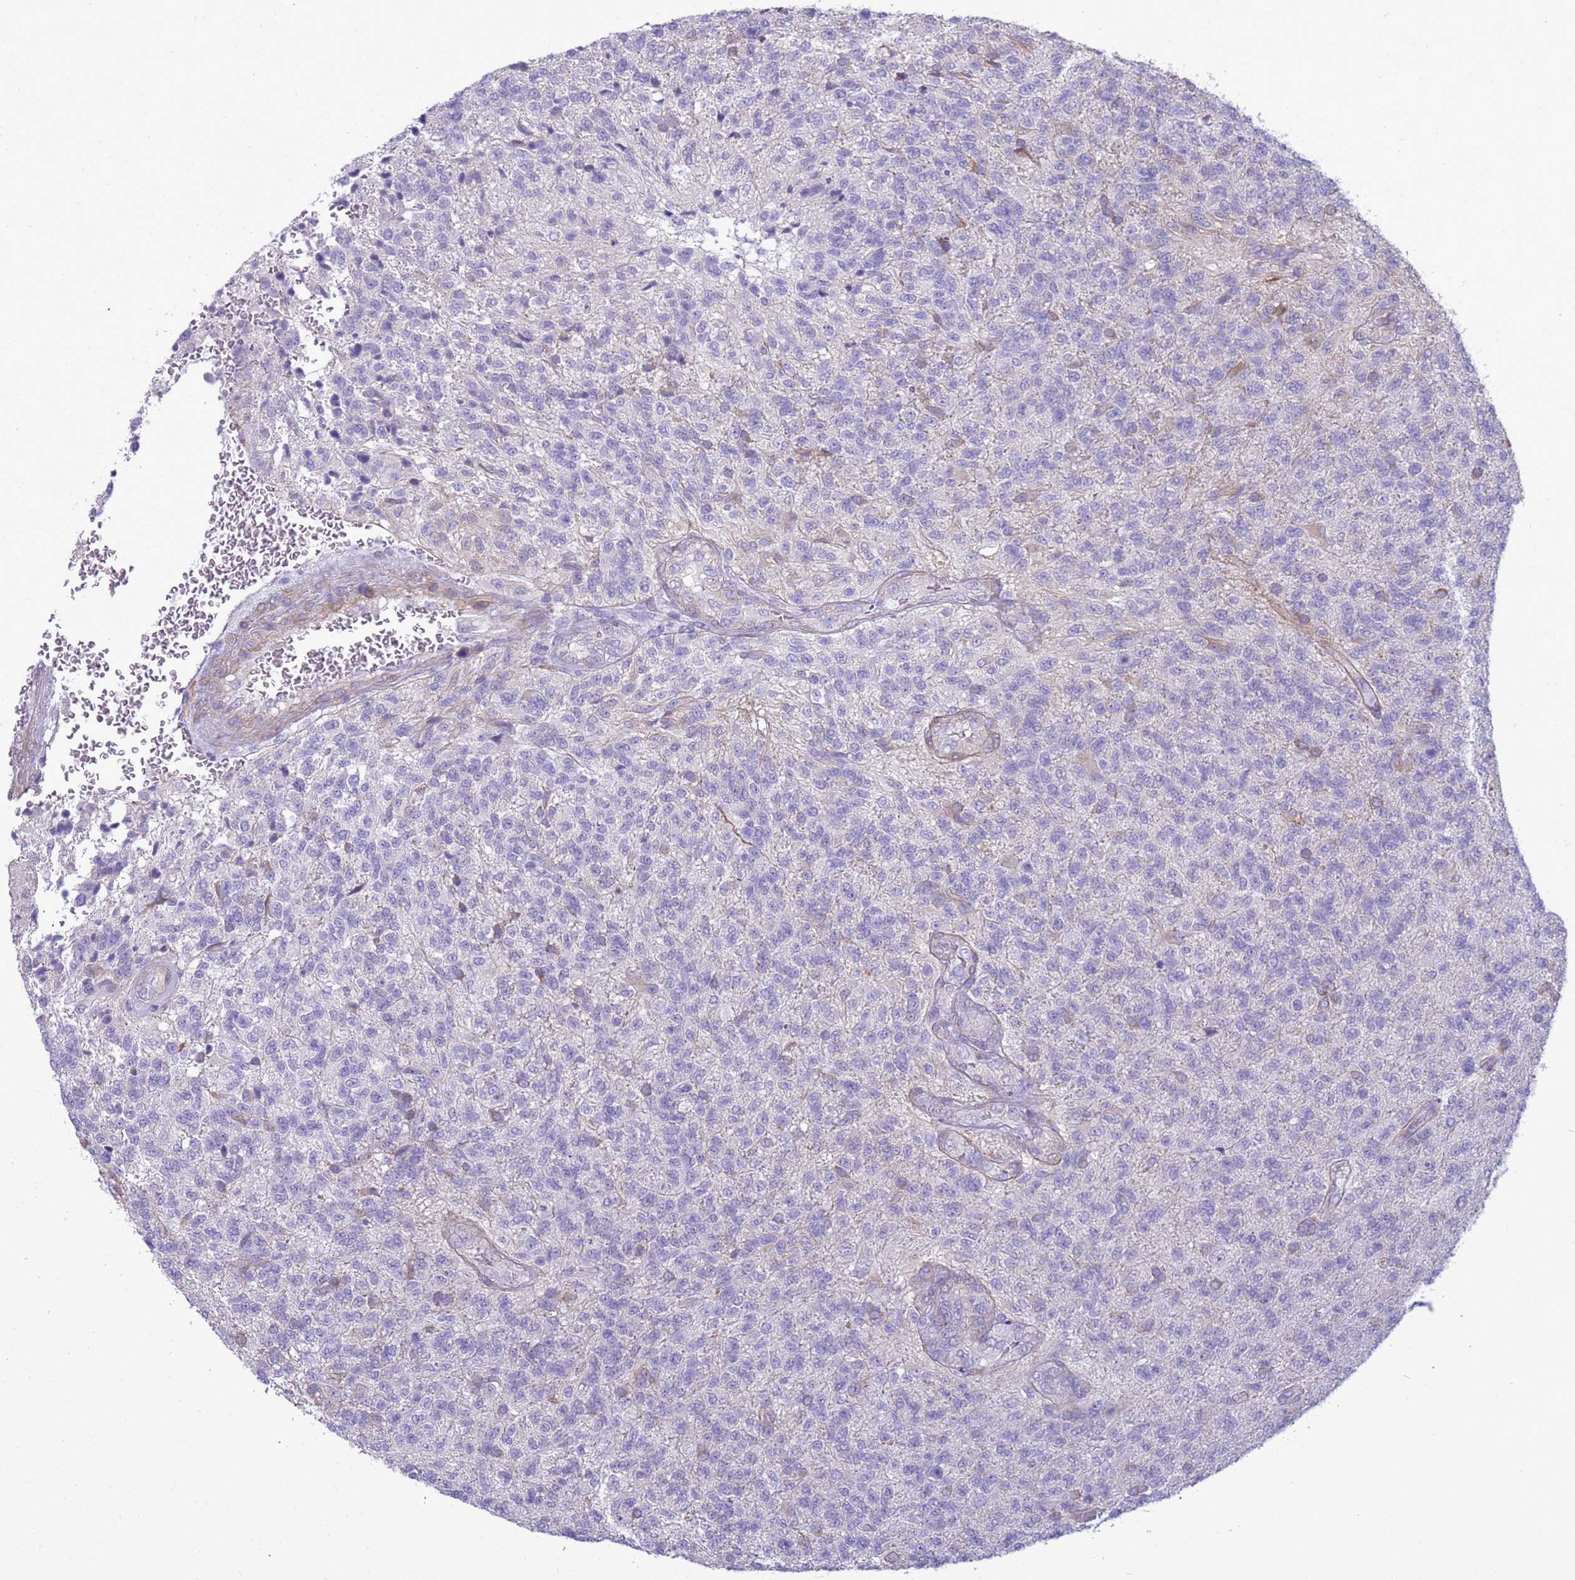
{"staining": {"intensity": "negative", "quantity": "none", "location": "none"}, "tissue": "glioma", "cell_type": "Tumor cells", "image_type": "cancer", "snomed": [{"axis": "morphology", "description": "Glioma, malignant, High grade"}, {"axis": "topography", "description": "Brain"}], "caption": "Histopathology image shows no significant protein staining in tumor cells of high-grade glioma (malignant).", "gene": "ITGB4", "patient": {"sex": "male", "age": 56}}